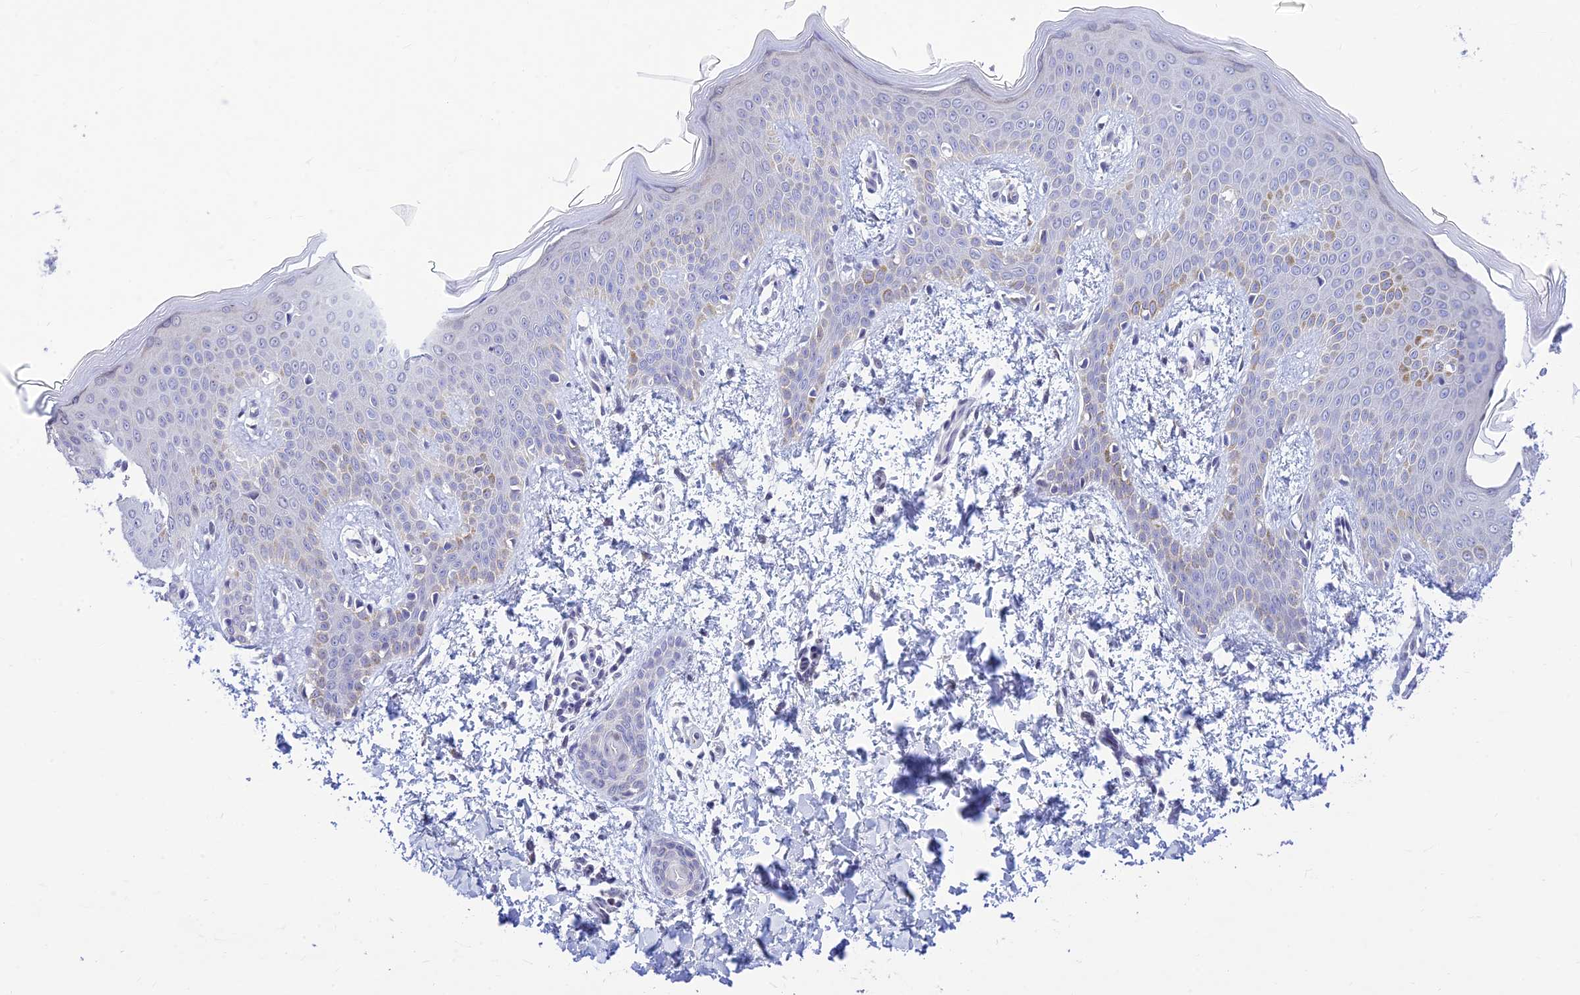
{"staining": {"intensity": "negative", "quantity": "none", "location": "none"}, "tissue": "skin", "cell_type": "Fibroblasts", "image_type": "normal", "snomed": [{"axis": "morphology", "description": "Normal tissue, NOS"}, {"axis": "topography", "description": "Skin"}], "caption": "Protein analysis of normal skin demonstrates no significant expression in fibroblasts.", "gene": "INKA1", "patient": {"sex": "male", "age": 36}}